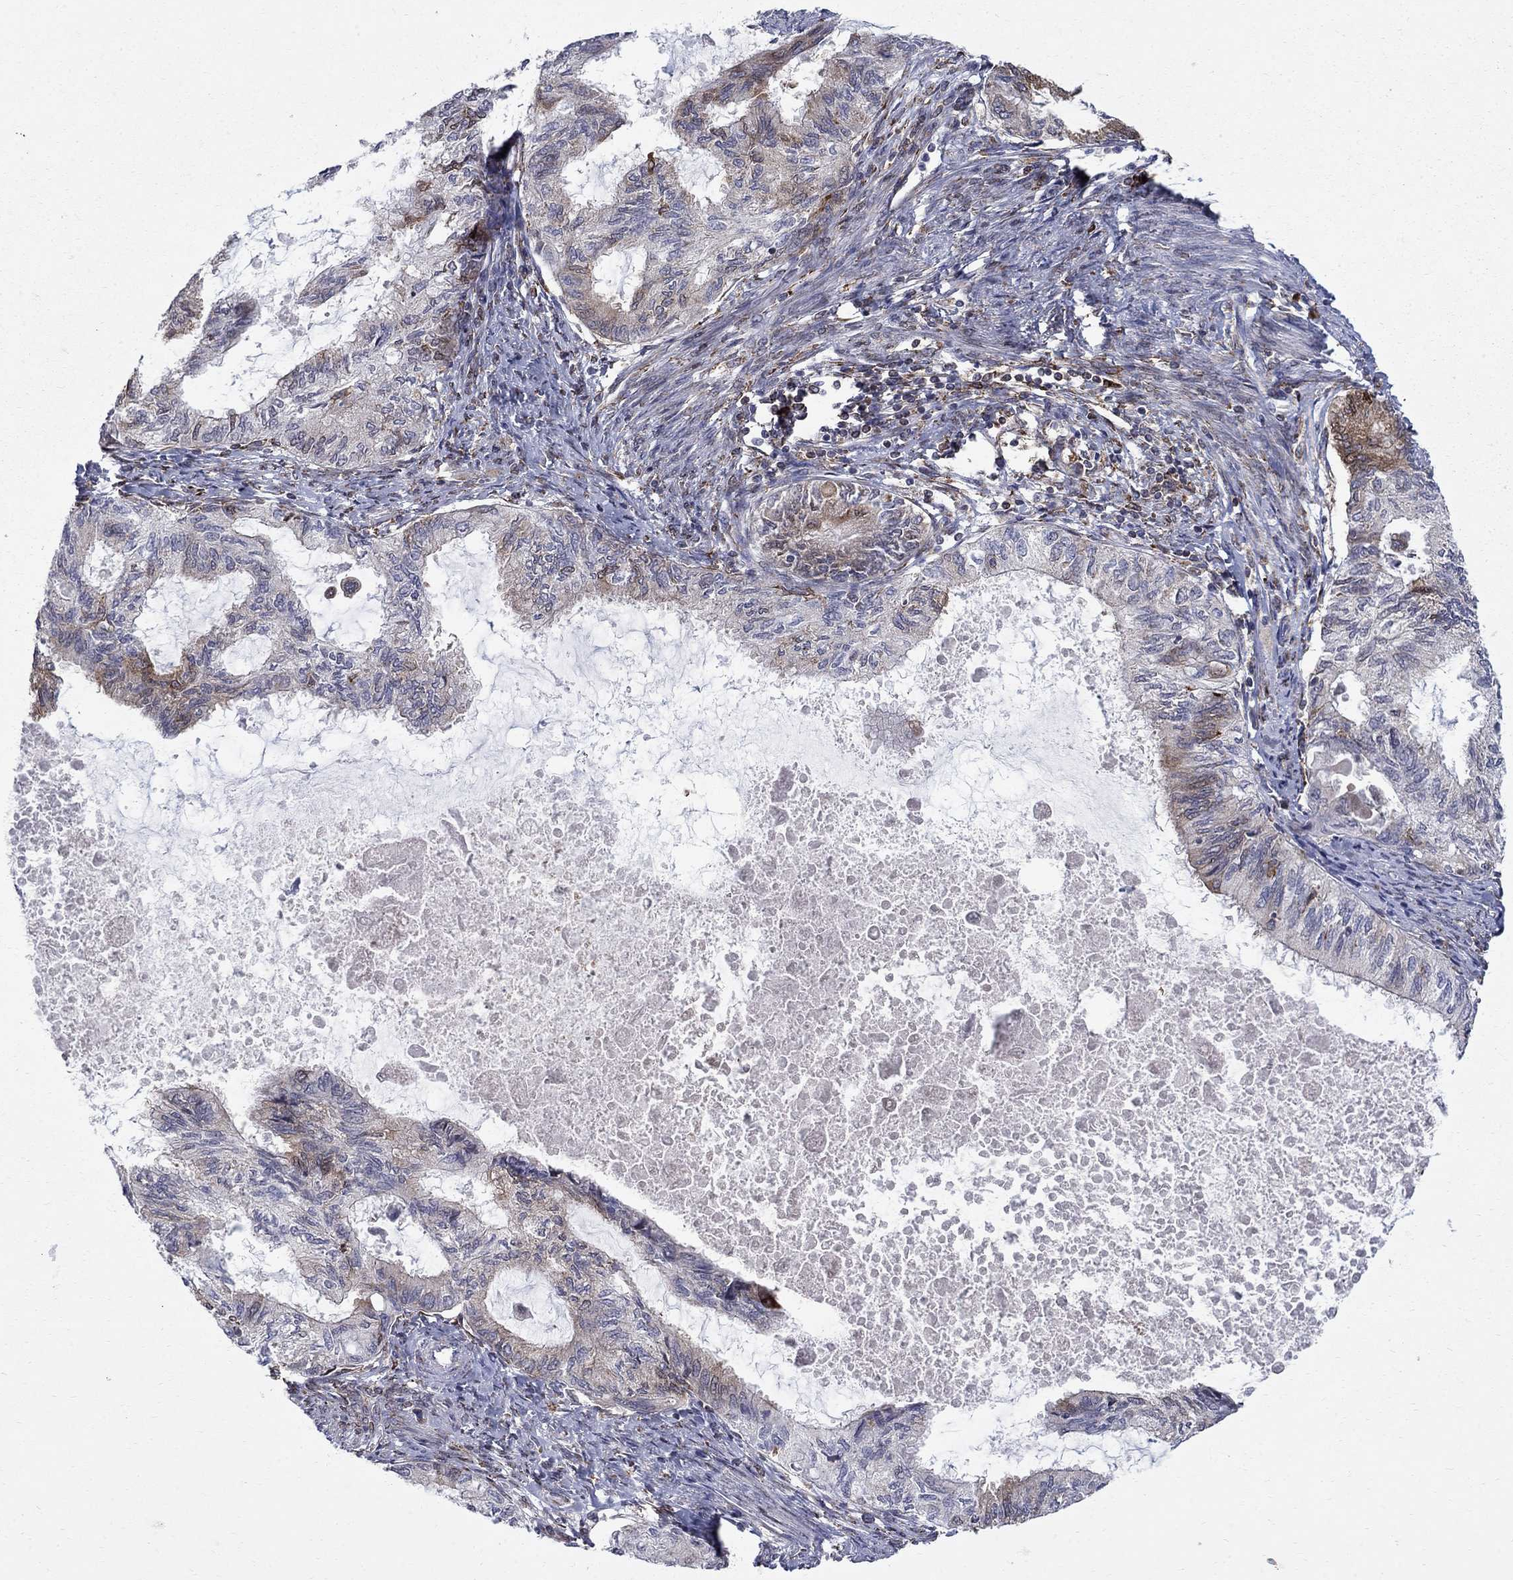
{"staining": {"intensity": "moderate", "quantity": "<25%", "location": "cytoplasmic/membranous"}, "tissue": "endometrial cancer", "cell_type": "Tumor cells", "image_type": "cancer", "snomed": [{"axis": "morphology", "description": "Adenocarcinoma, NOS"}, {"axis": "topography", "description": "Endometrium"}], "caption": "Endometrial adenocarcinoma was stained to show a protein in brown. There is low levels of moderate cytoplasmic/membranous staining in about <25% of tumor cells.", "gene": "CAB39L", "patient": {"sex": "female", "age": 86}}